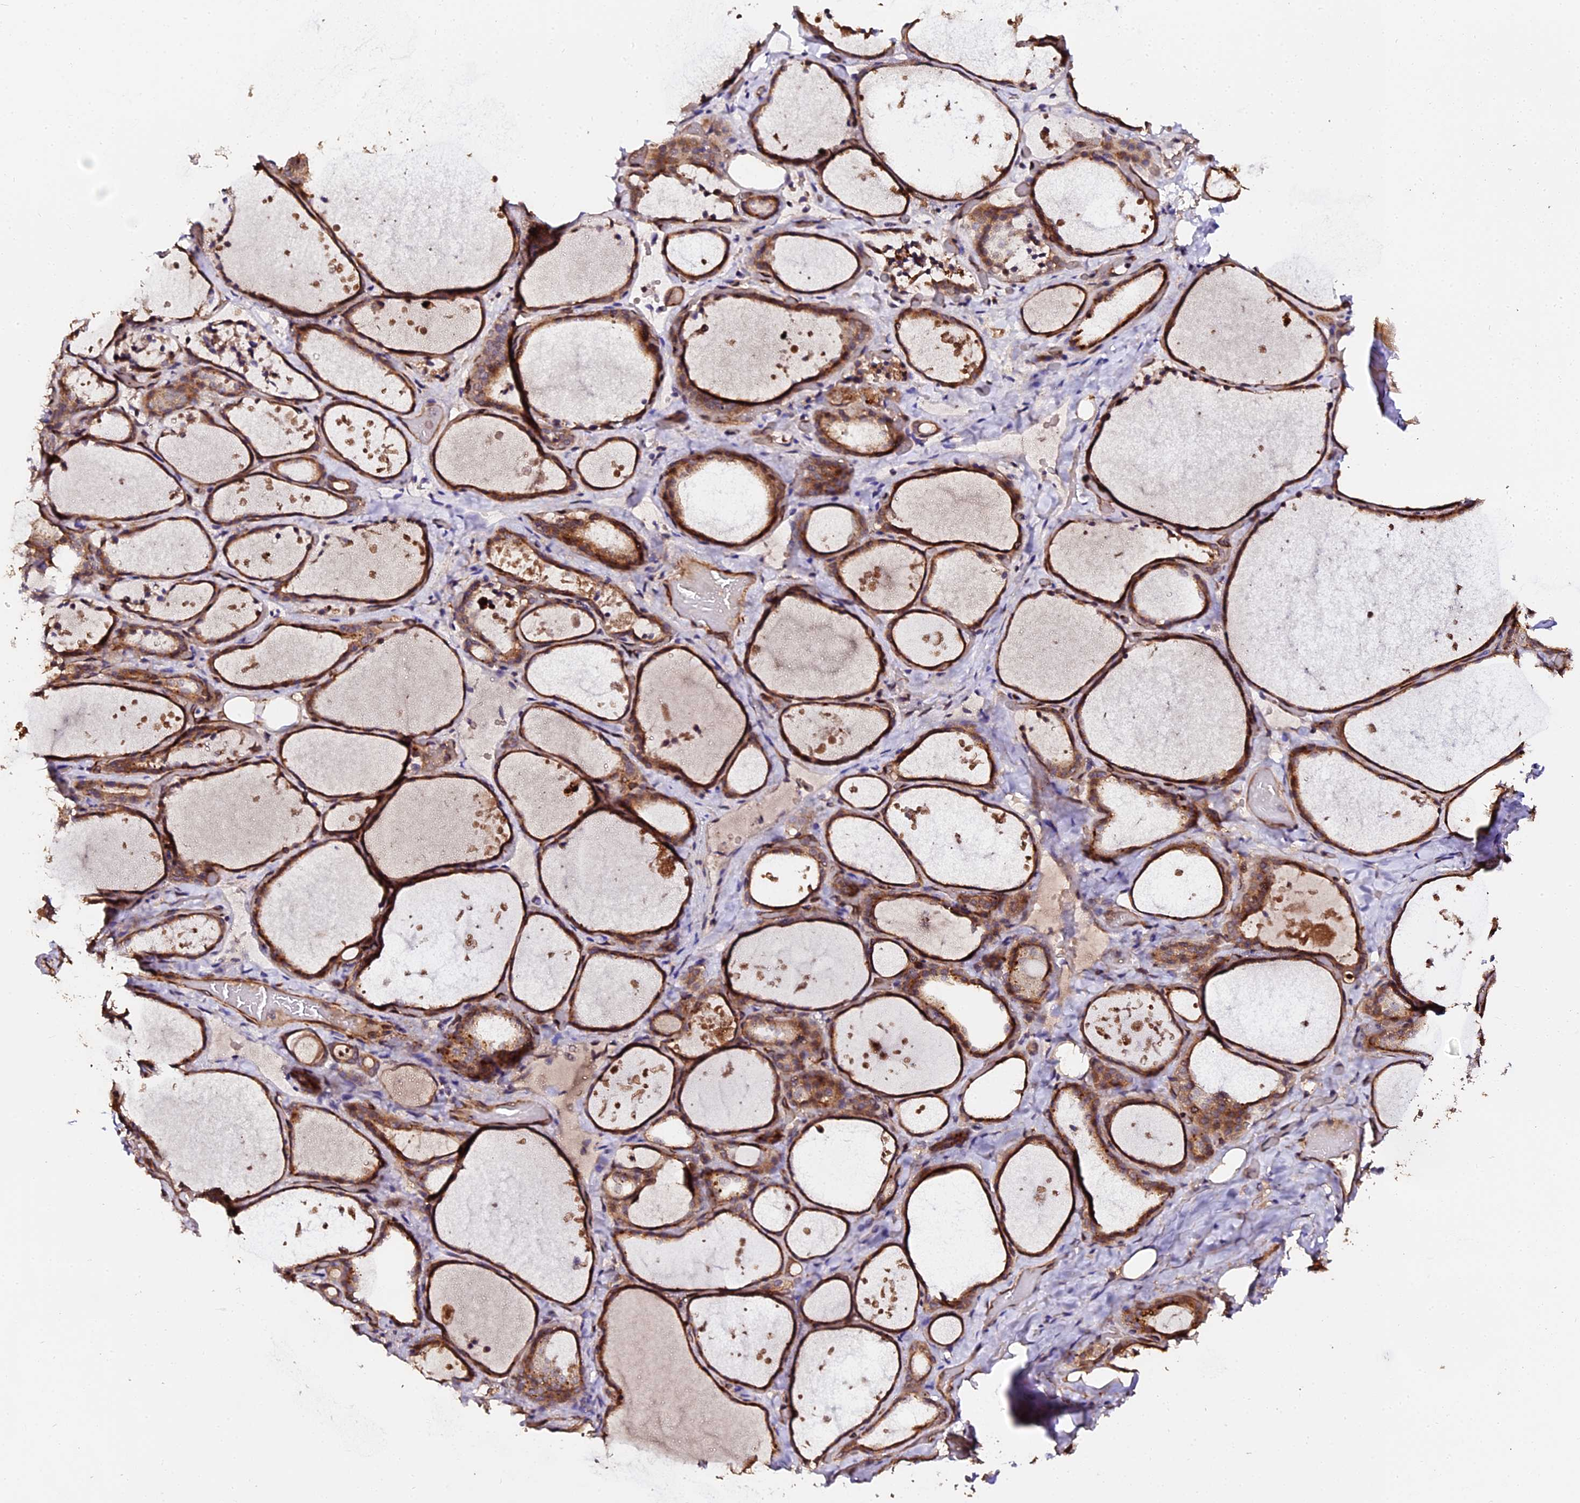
{"staining": {"intensity": "strong", "quantity": ">75%", "location": "cytoplasmic/membranous"}, "tissue": "thyroid gland", "cell_type": "Glandular cells", "image_type": "normal", "snomed": [{"axis": "morphology", "description": "Normal tissue, NOS"}, {"axis": "topography", "description": "Thyroid gland"}], "caption": "DAB immunohistochemical staining of normal thyroid gland displays strong cytoplasmic/membranous protein staining in about >75% of glandular cells.", "gene": "TDO2", "patient": {"sex": "female", "age": 44}}